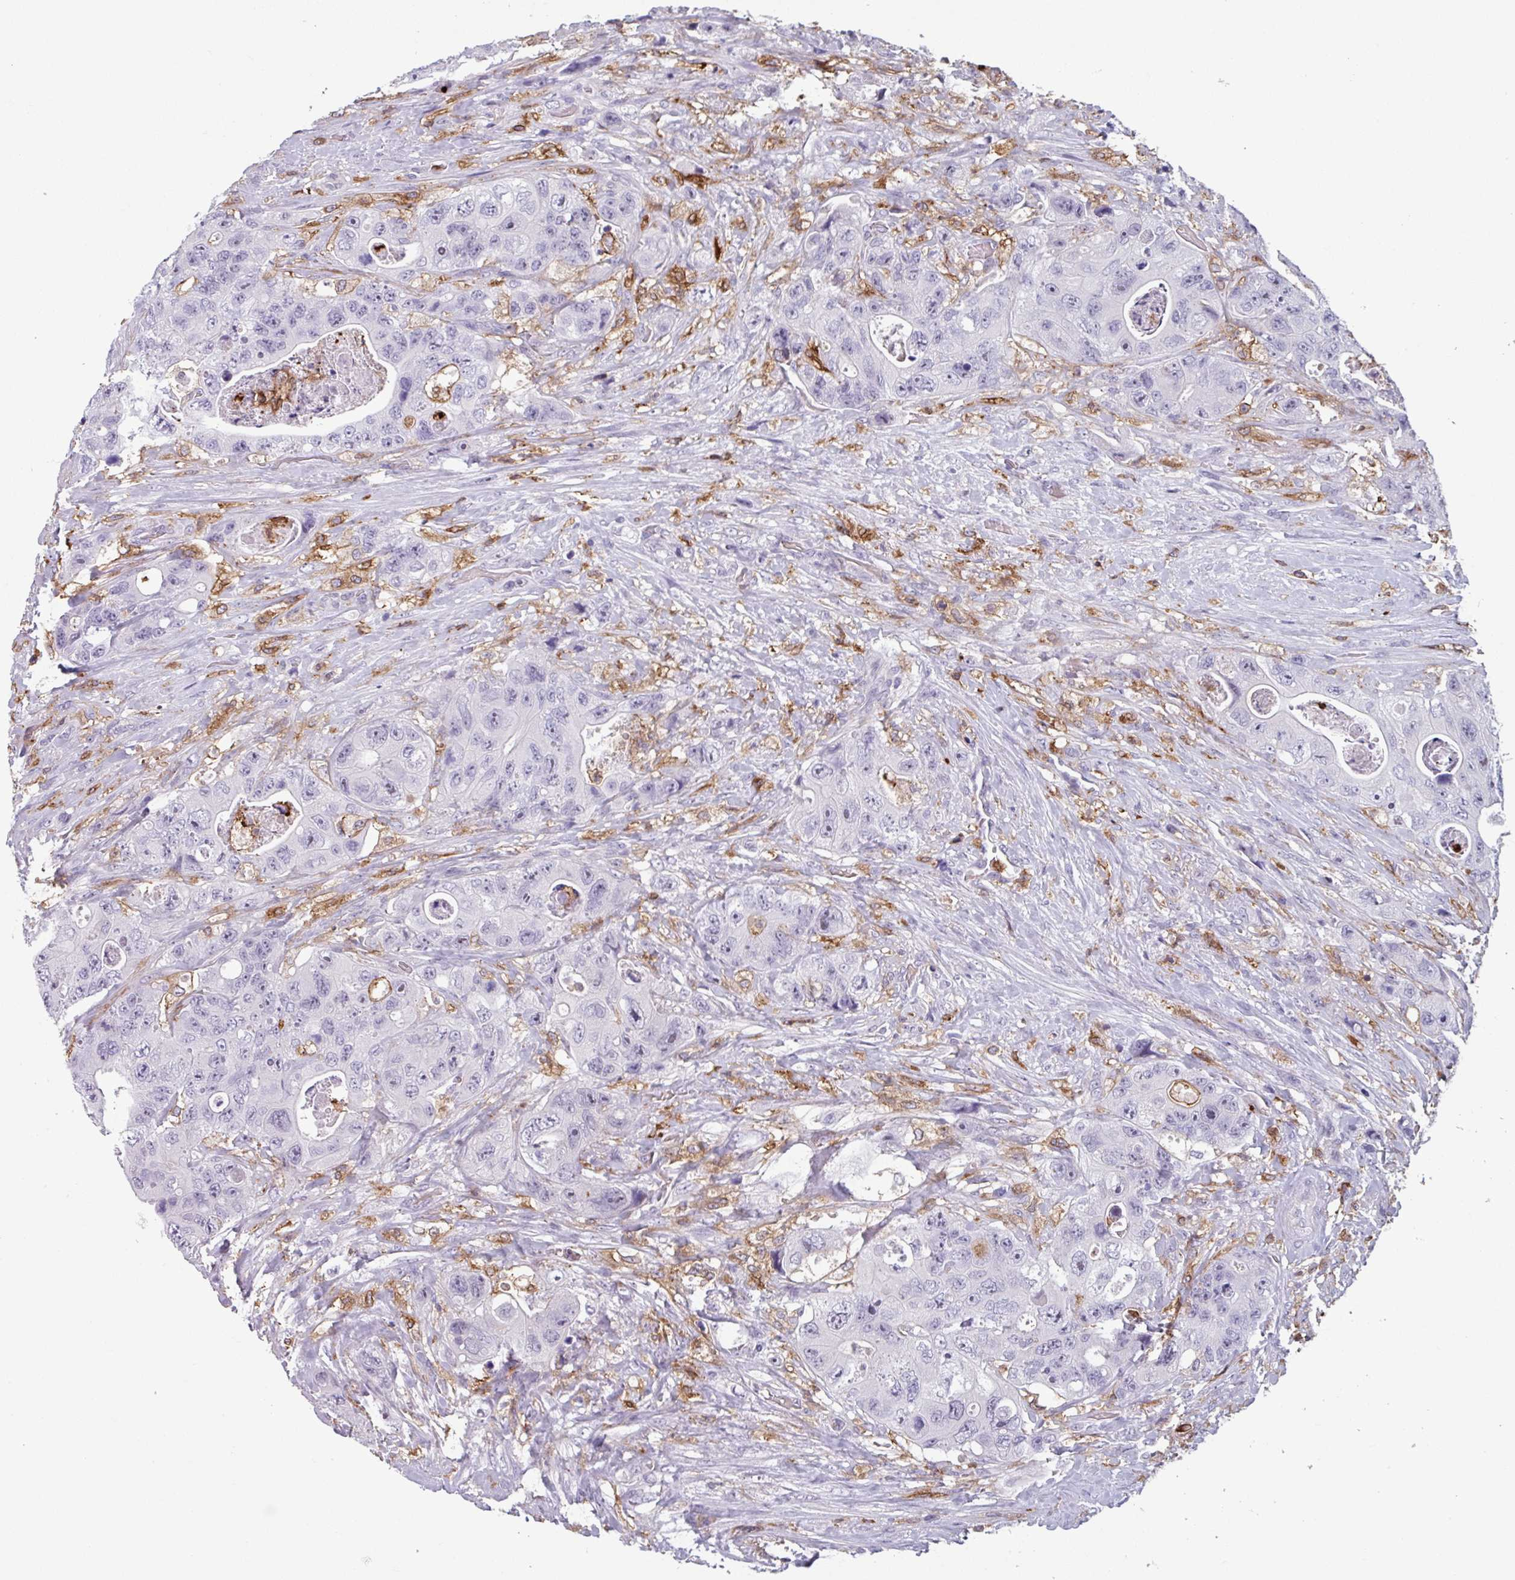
{"staining": {"intensity": "negative", "quantity": "none", "location": "none"}, "tissue": "colorectal cancer", "cell_type": "Tumor cells", "image_type": "cancer", "snomed": [{"axis": "morphology", "description": "Adenocarcinoma, NOS"}, {"axis": "topography", "description": "Colon"}], "caption": "A histopathology image of colorectal adenocarcinoma stained for a protein shows no brown staining in tumor cells. (Brightfield microscopy of DAB IHC at high magnification).", "gene": "EXOSC5", "patient": {"sex": "female", "age": 46}}